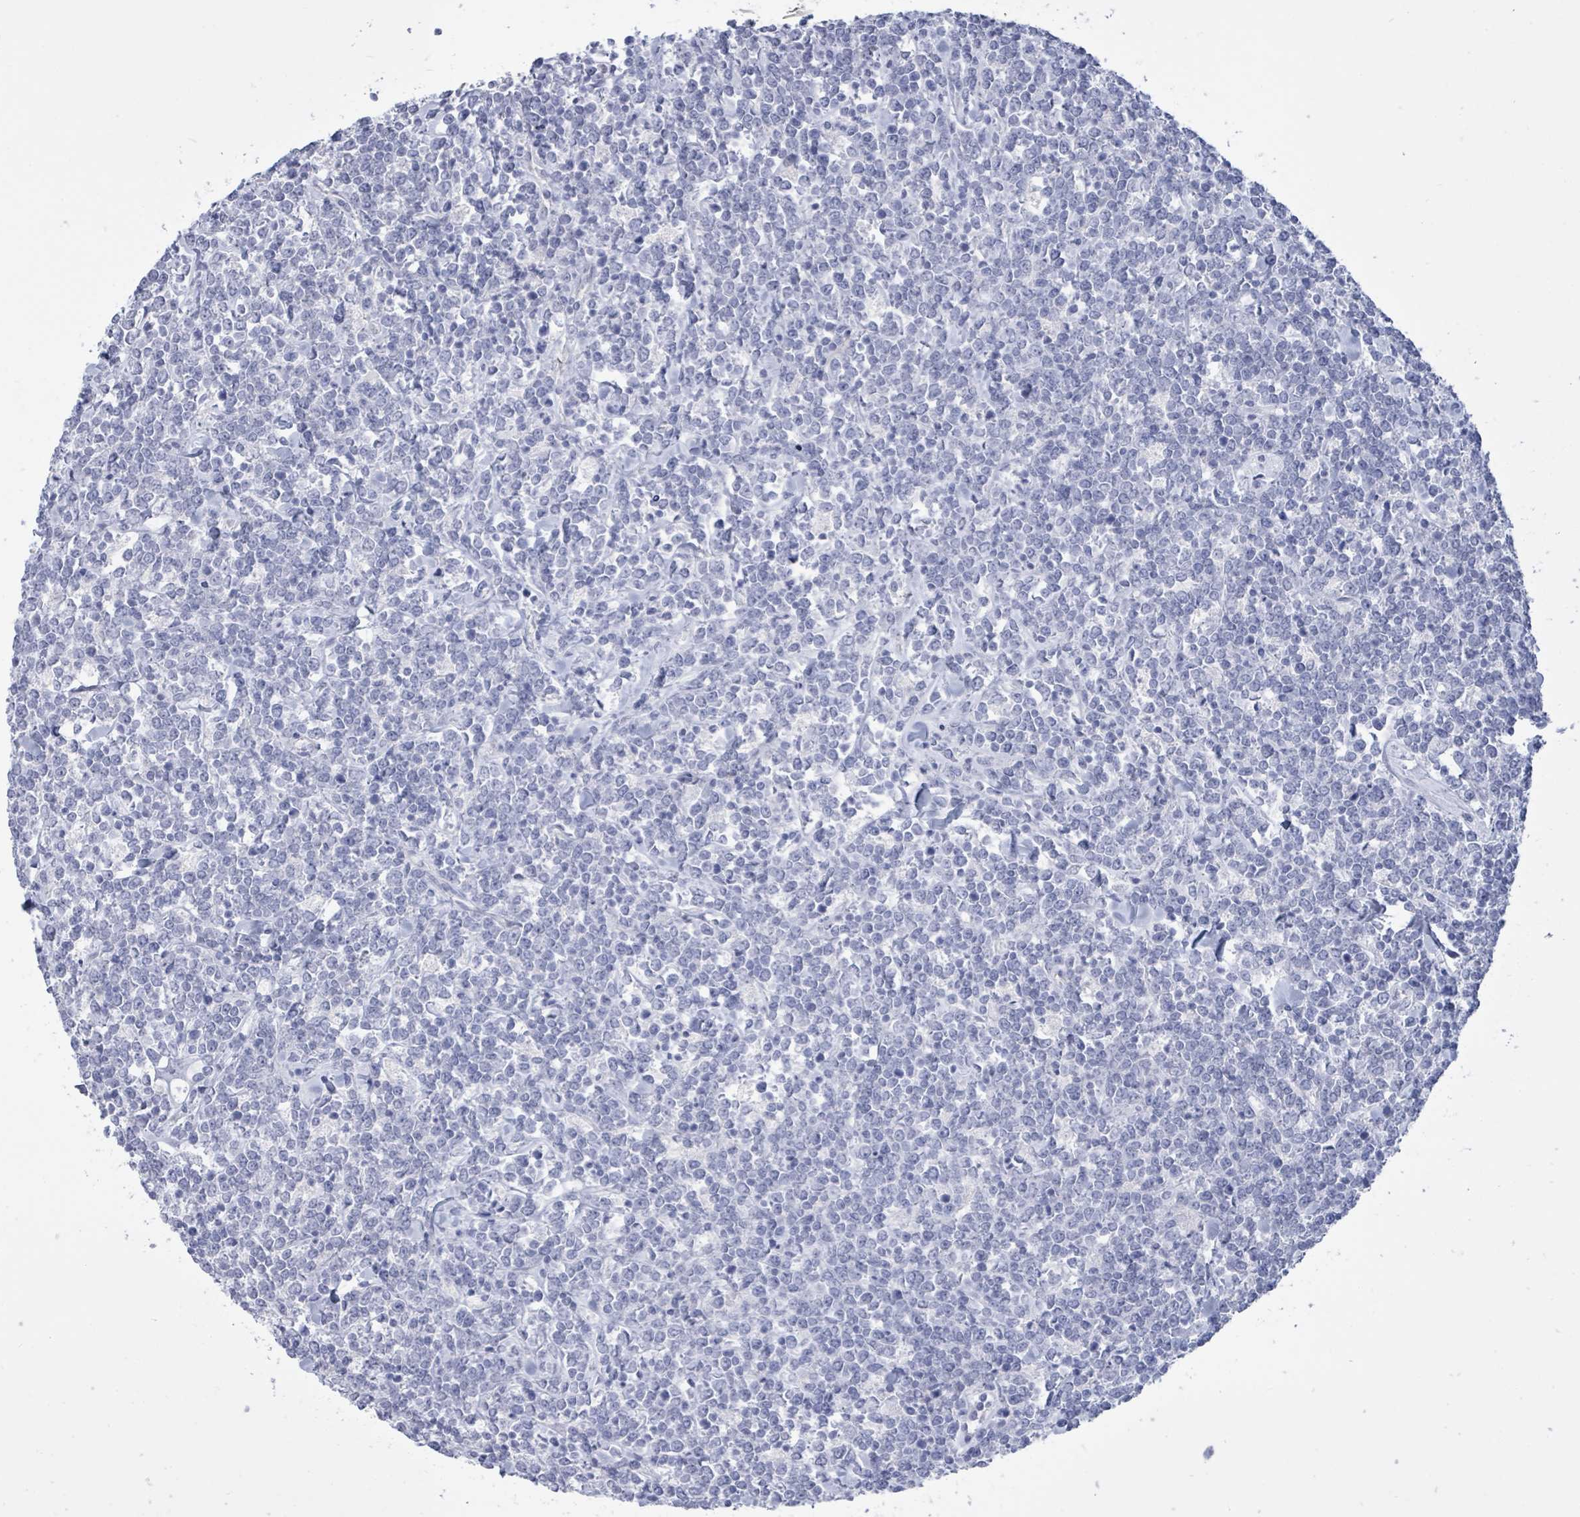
{"staining": {"intensity": "negative", "quantity": "none", "location": "none"}, "tissue": "lymphoma", "cell_type": "Tumor cells", "image_type": "cancer", "snomed": [{"axis": "morphology", "description": "Malignant lymphoma, non-Hodgkin's type, High grade"}, {"axis": "topography", "description": "Small intestine"}], "caption": "The immunohistochemistry (IHC) image has no significant positivity in tumor cells of high-grade malignant lymphoma, non-Hodgkin's type tissue.", "gene": "CT45A5", "patient": {"sex": "male", "age": 8}}